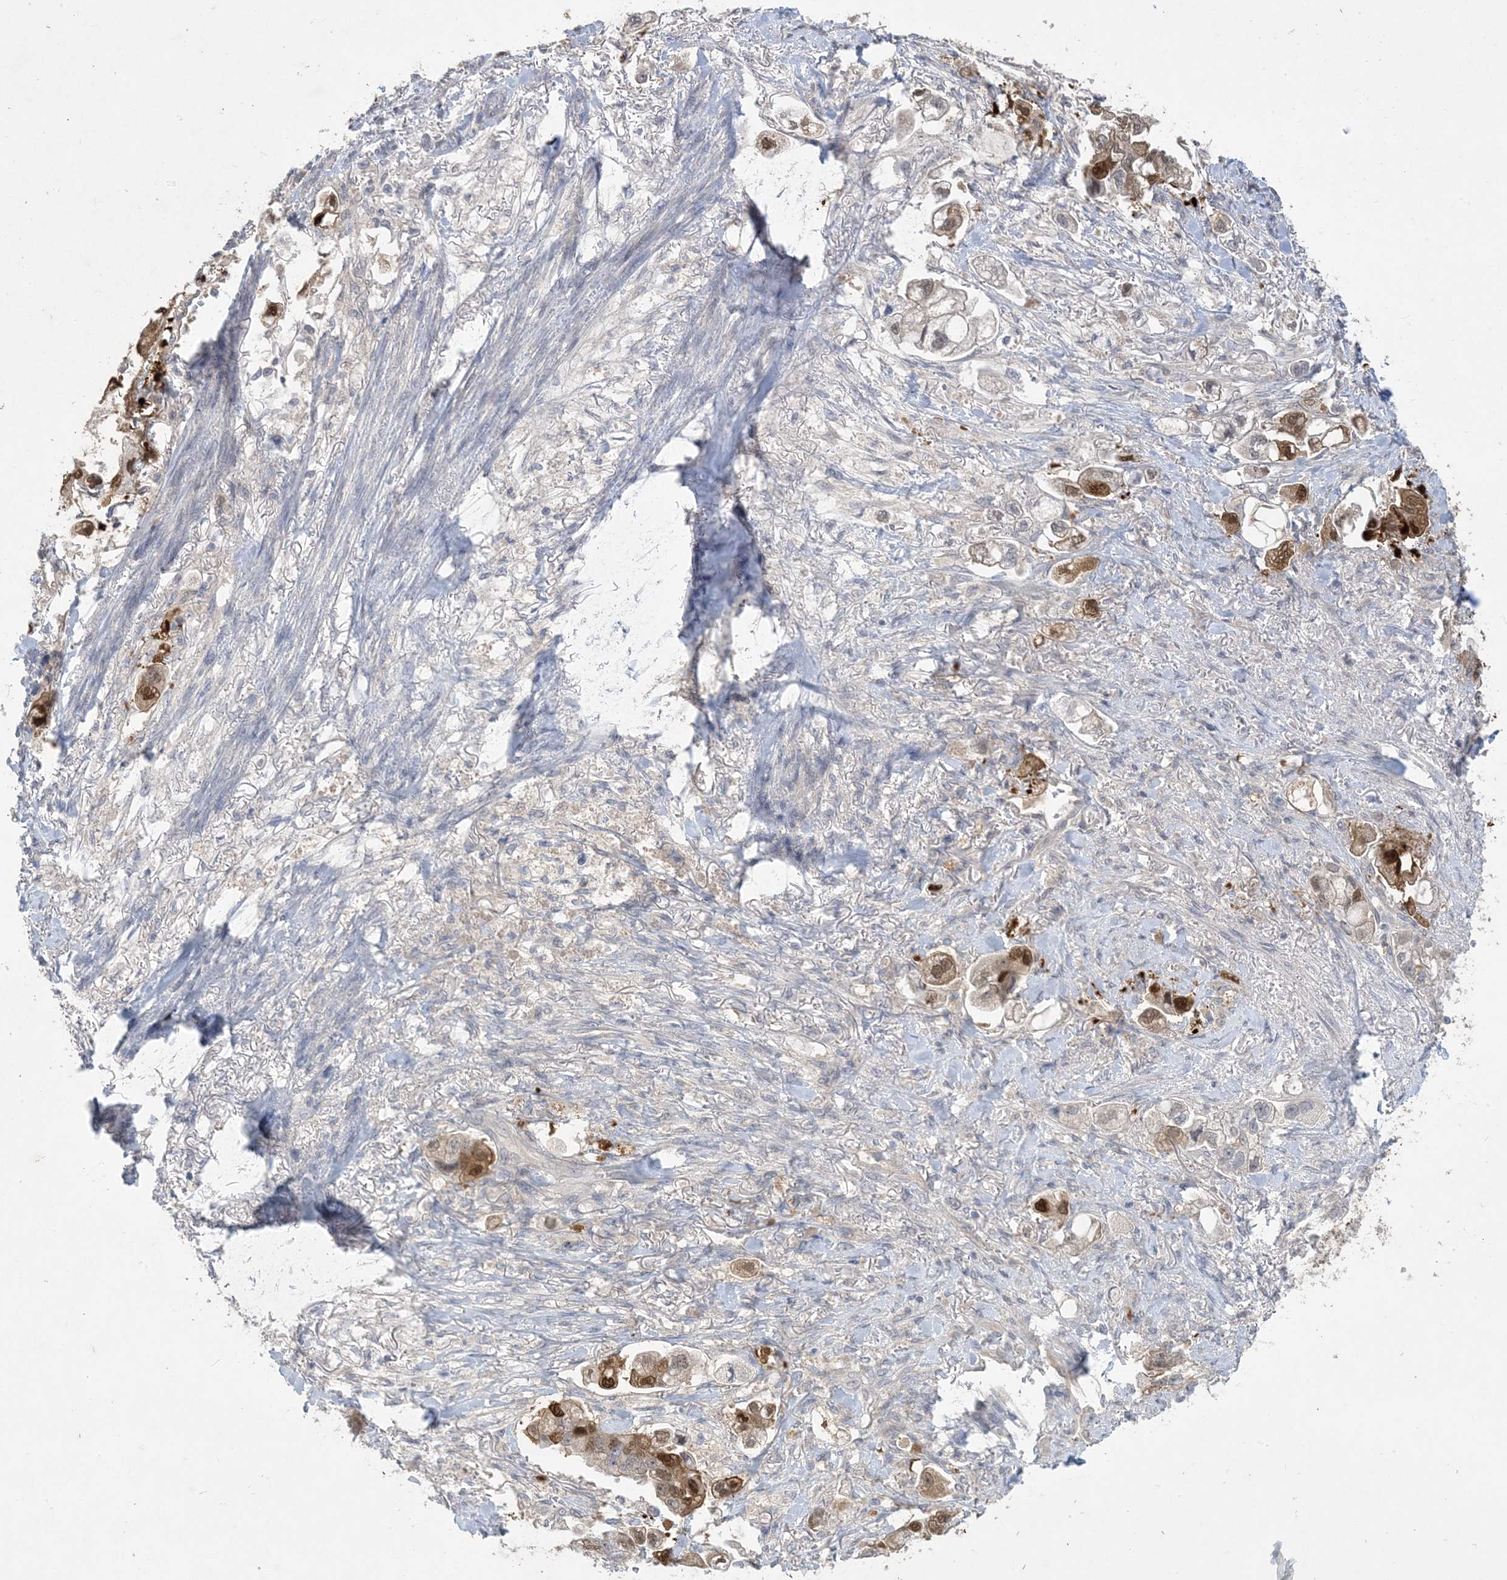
{"staining": {"intensity": "moderate", "quantity": ">75%", "location": "cytoplasmic/membranous,nuclear"}, "tissue": "stomach cancer", "cell_type": "Tumor cells", "image_type": "cancer", "snomed": [{"axis": "morphology", "description": "Adenocarcinoma, NOS"}, {"axis": "topography", "description": "Stomach"}], "caption": "Moderate cytoplasmic/membranous and nuclear positivity for a protein is present in about >75% of tumor cells of stomach cancer (adenocarcinoma) using immunohistochemistry.", "gene": "HMGCS1", "patient": {"sex": "male", "age": 62}}